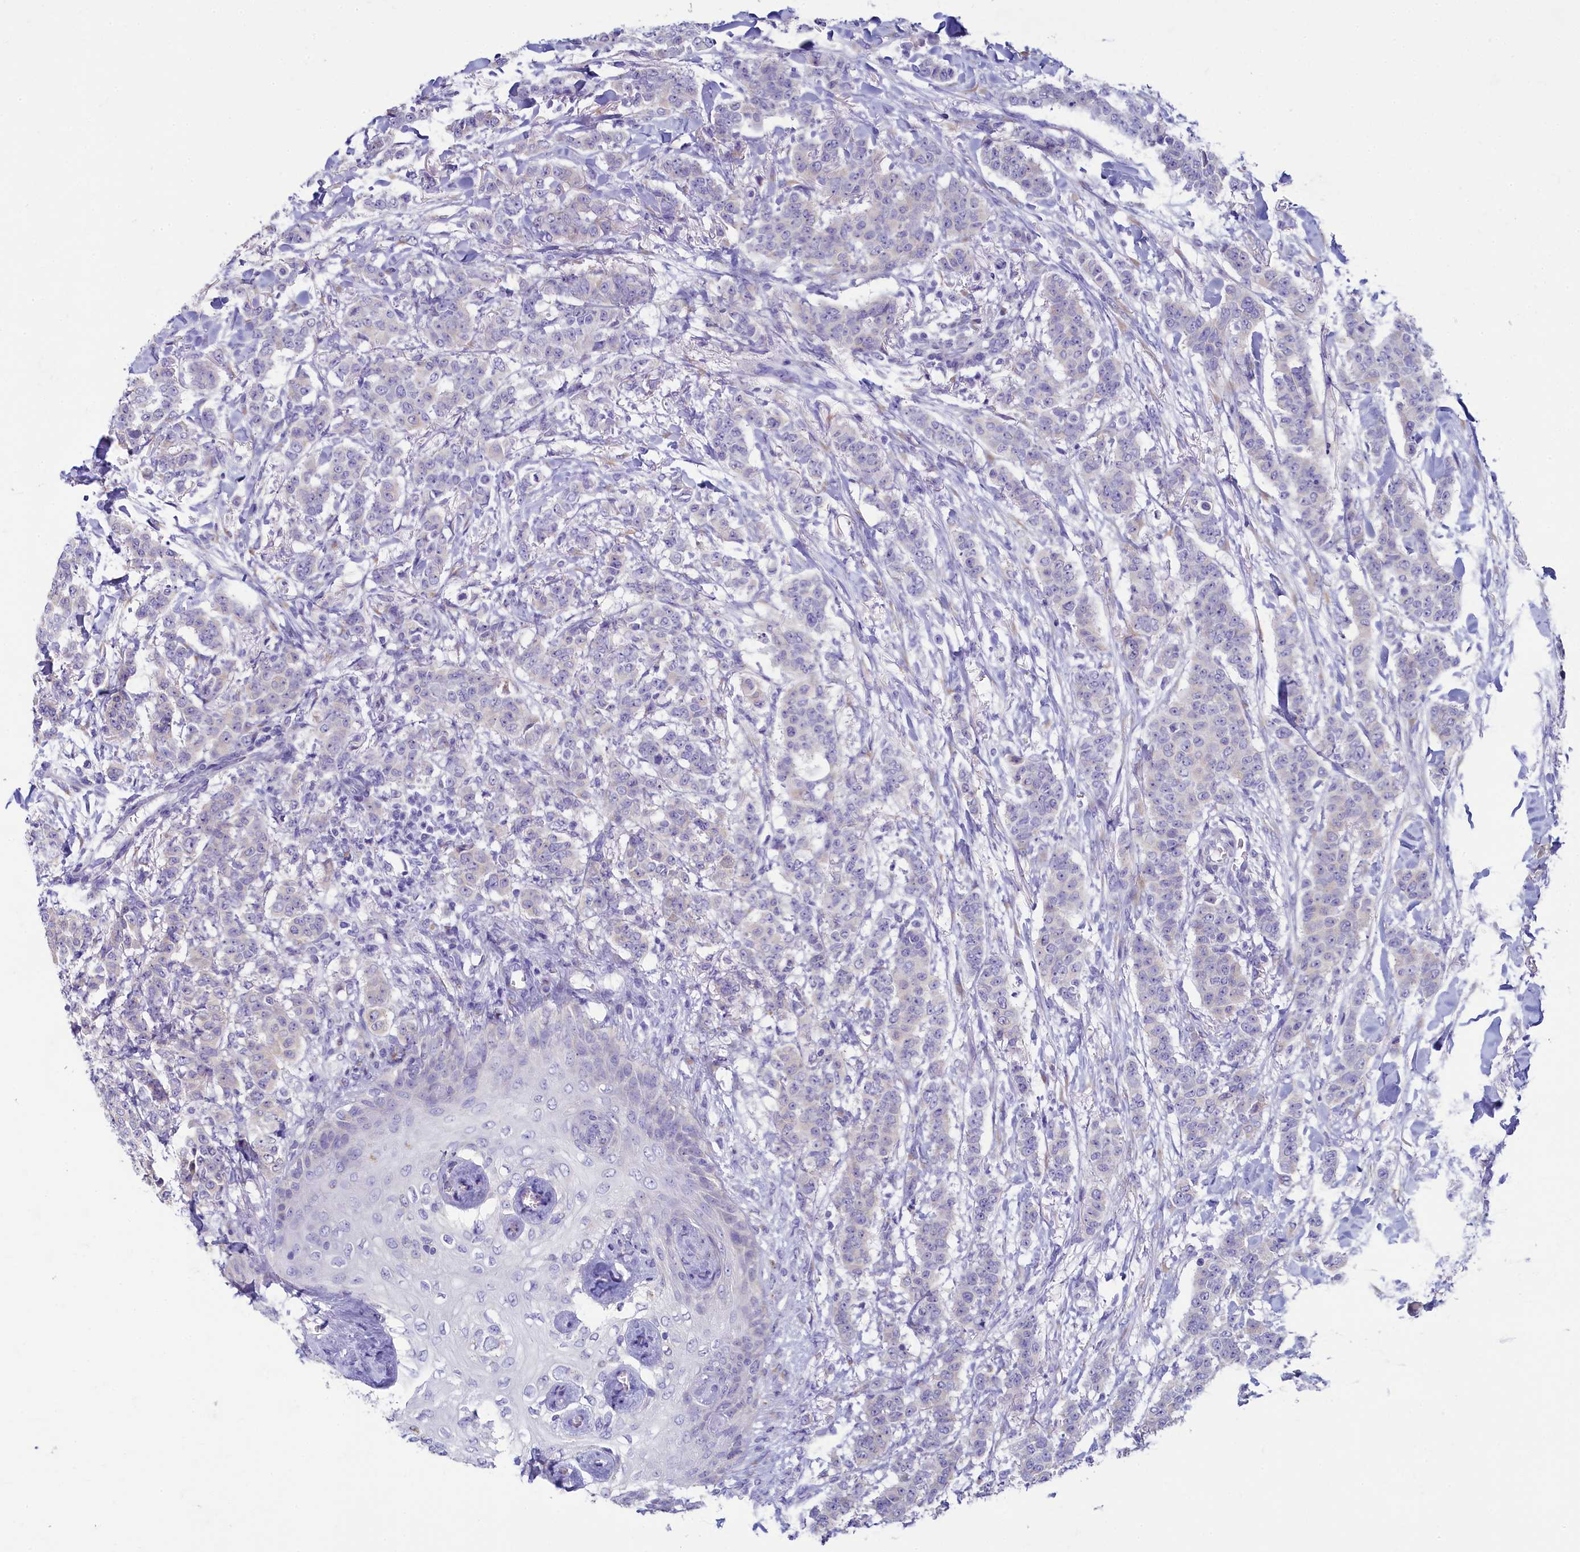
{"staining": {"intensity": "negative", "quantity": "none", "location": "none"}, "tissue": "breast cancer", "cell_type": "Tumor cells", "image_type": "cancer", "snomed": [{"axis": "morphology", "description": "Duct carcinoma"}, {"axis": "topography", "description": "Breast"}], "caption": "The image displays no staining of tumor cells in breast cancer (invasive ductal carcinoma). (Brightfield microscopy of DAB IHC at high magnification).", "gene": "SKA3", "patient": {"sex": "female", "age": 40}}